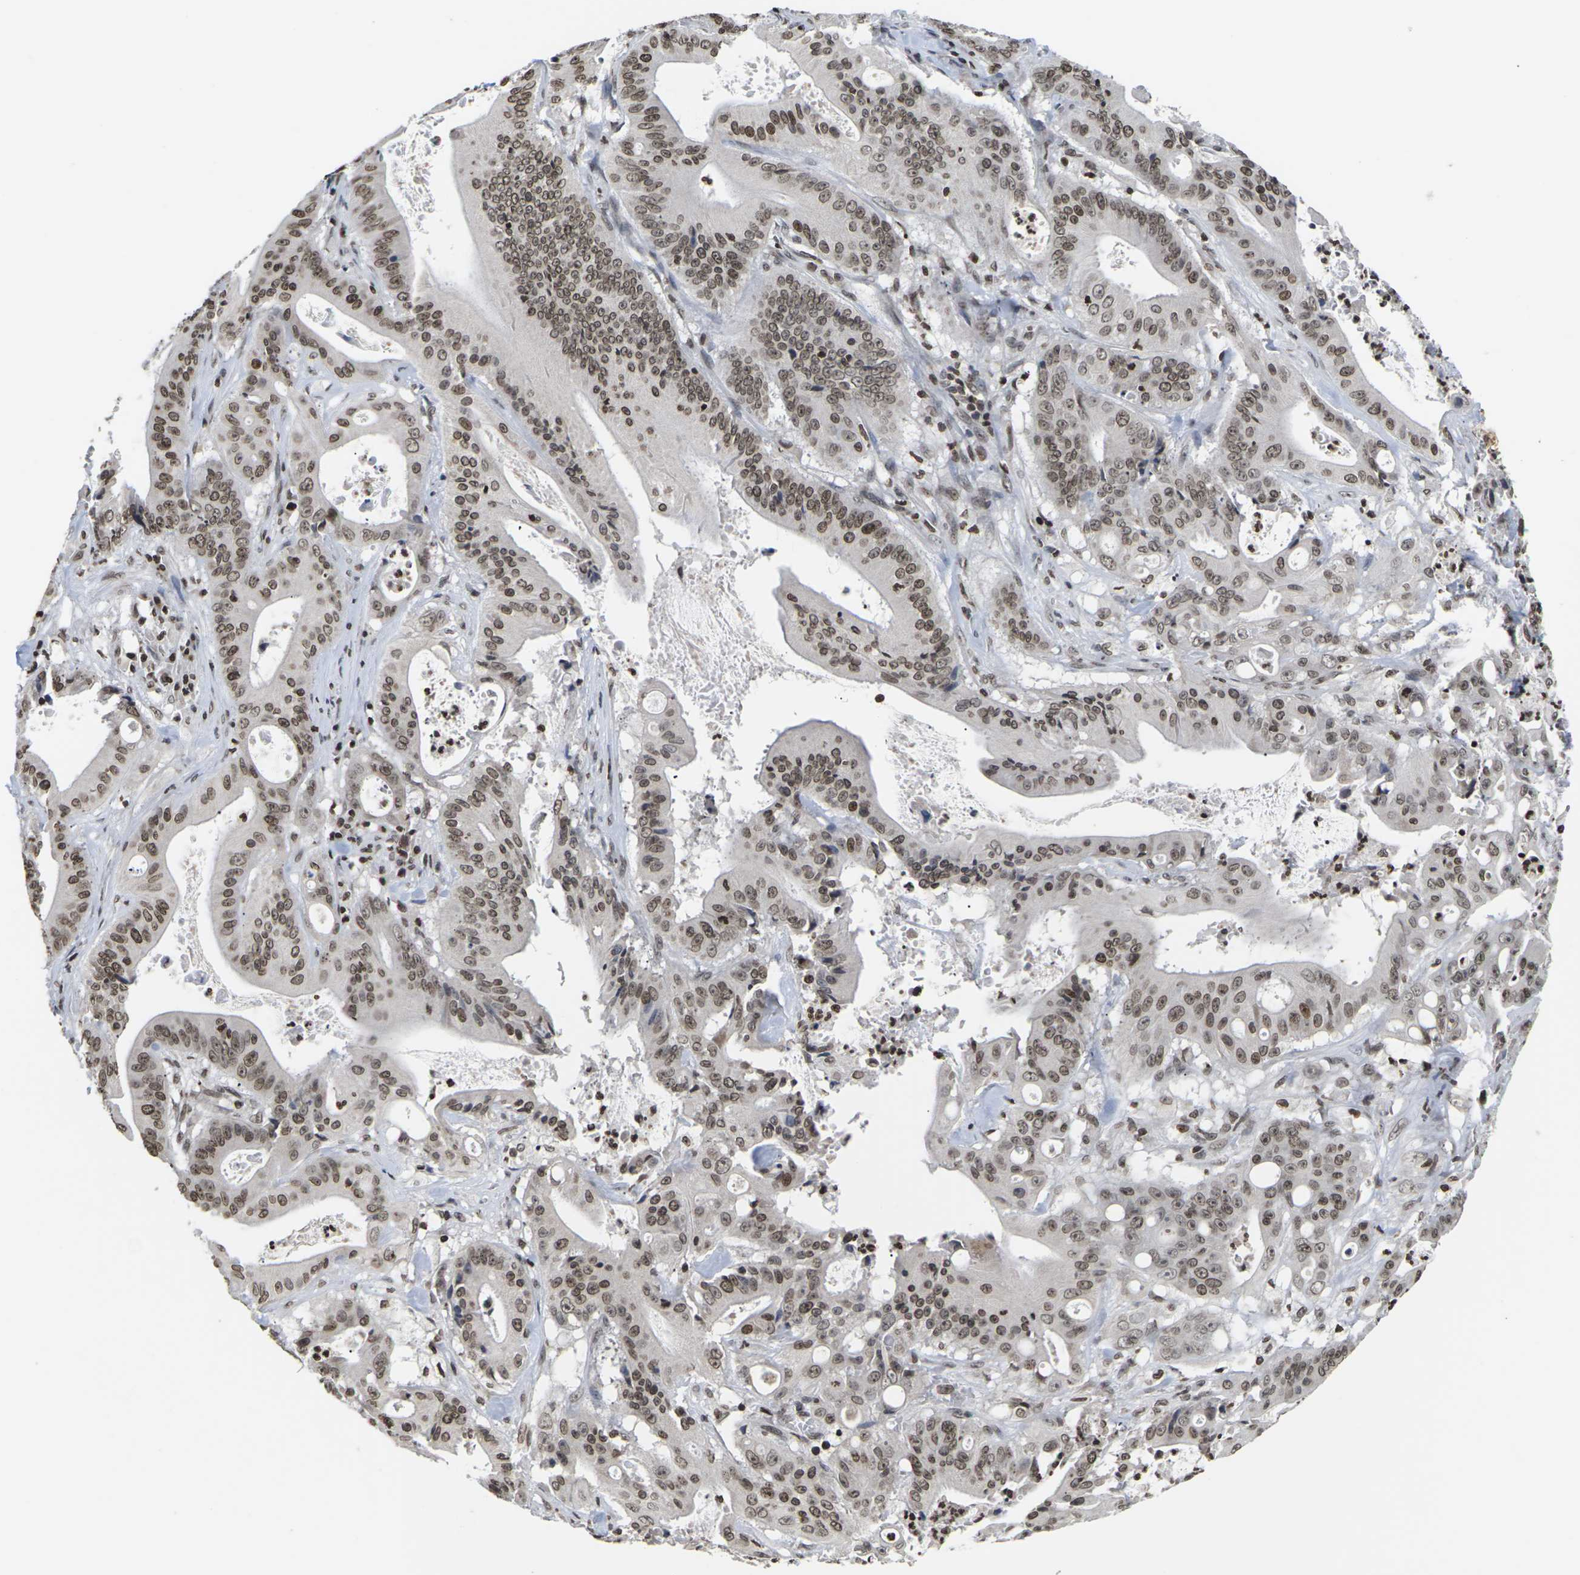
{"staining": {"intensity": "moderate", "quantity": ">75%", "location": "nuclear"}, "tissue": "pancreatic cancer", "cell_type": "Tumor cells", "image_type": "cancer", "snomed": [{"axis": "morphology", "description": "Normal tissue, NOS"}, {"axis": "topography", "description": "Lymph node"}], "caption": "Immunohistochemical staining of pancreatic cancer shows medium levels of moderate nuclear protein staining in about >75% of tumor cells.", "gene": "ETV5", "patient": {"sex": "male", "age": 62}}